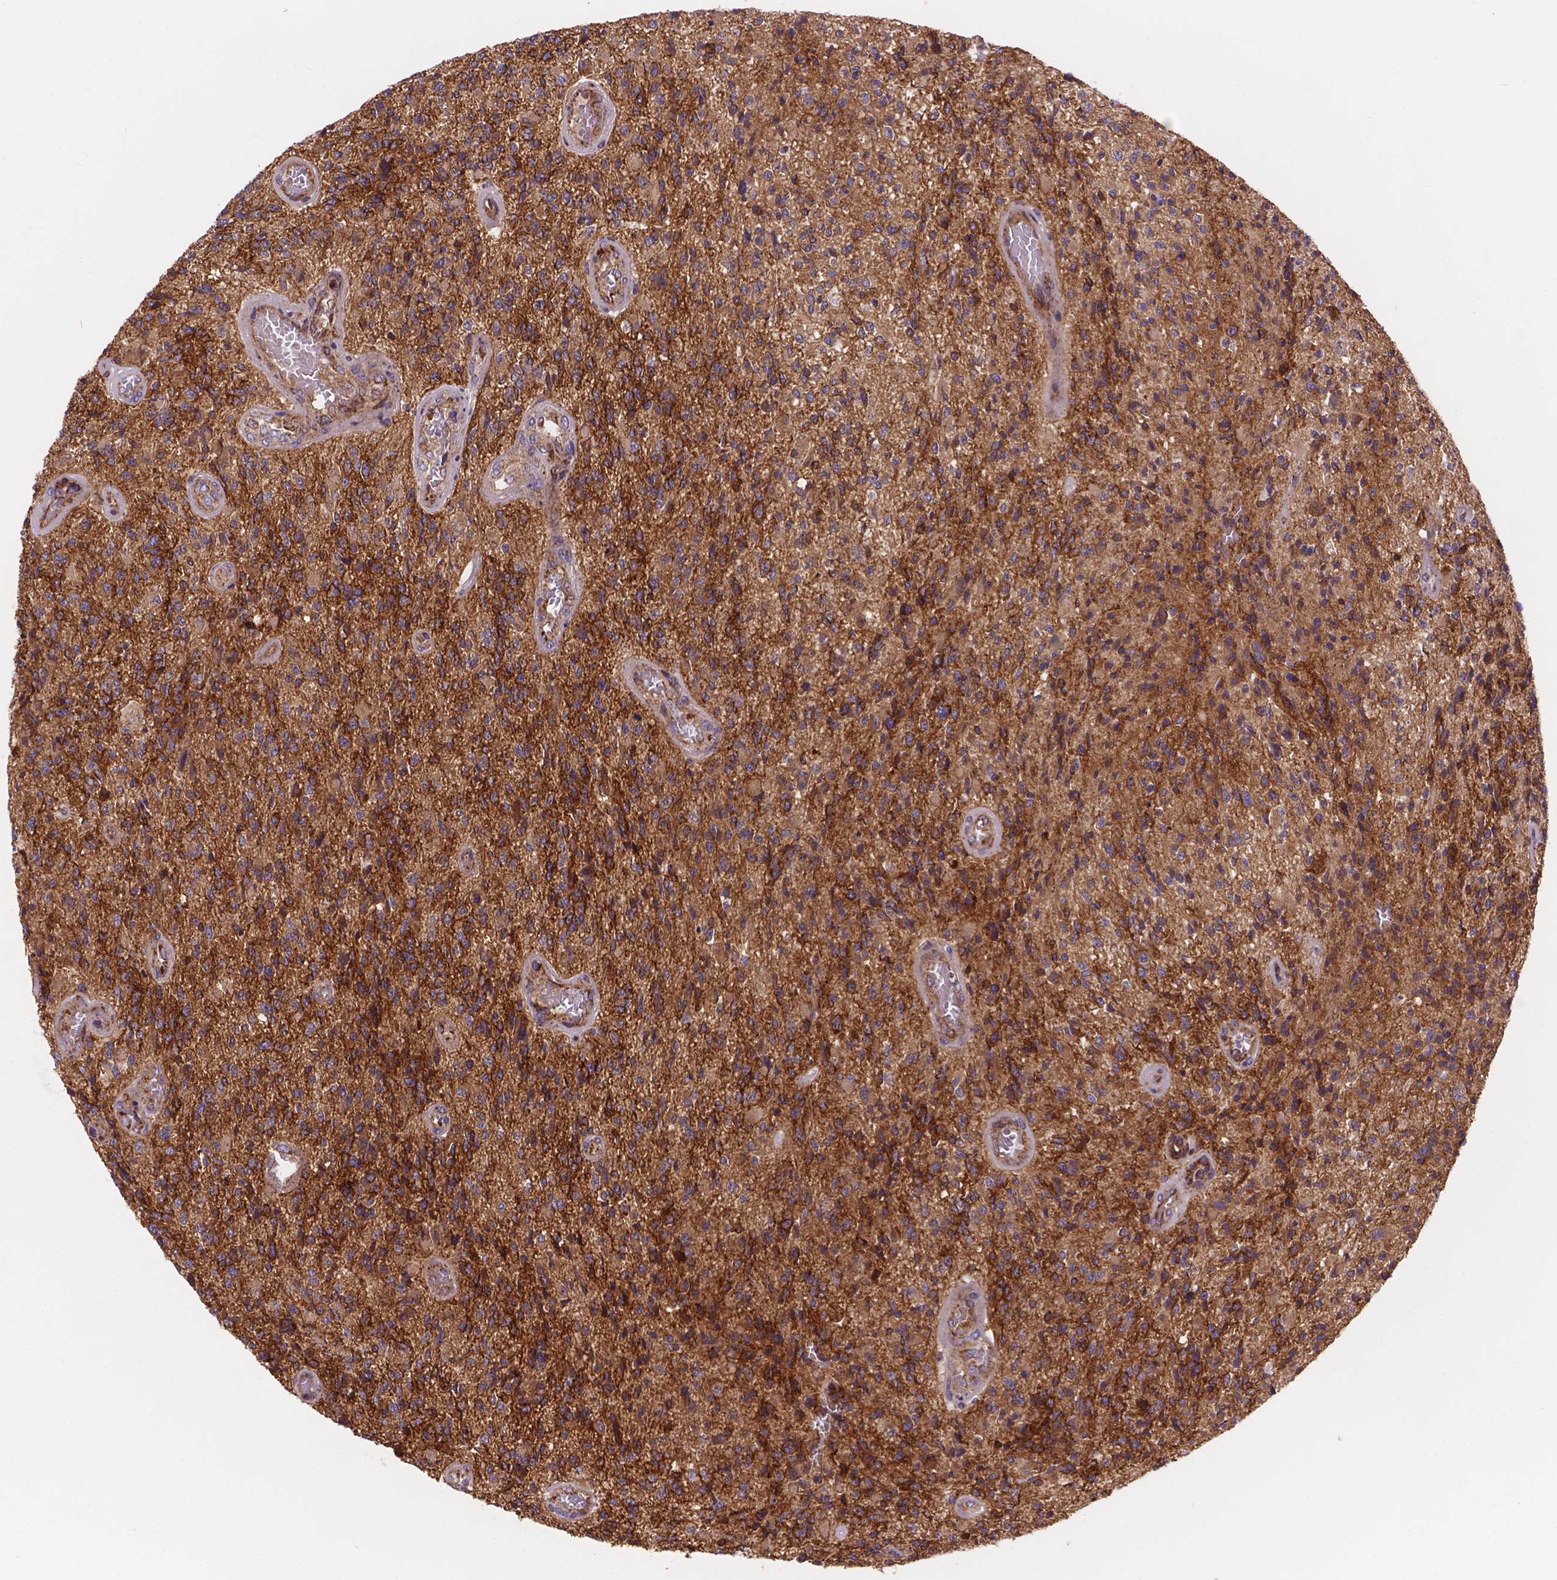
{"staining": {"intensity": "moderate", "quantity": ">75%", "location": "cytoplasmic/membranous"}, "tissue": "glioma", "cell_type": "Tumor cells", "image_type": "cancer", "snomed": [{"axis": "morphology", "description": "Glioma, malignant, High grade"}, {"axis": "topography", "description": "Brain"}], "caption": "Immunohistochemical staining of human glioma reveals moderate cytoplasmic/membranous protein staining in about >75% of tumor cells.", "gene": "AK3", "patient": {"sex": "female", "age": 63}}